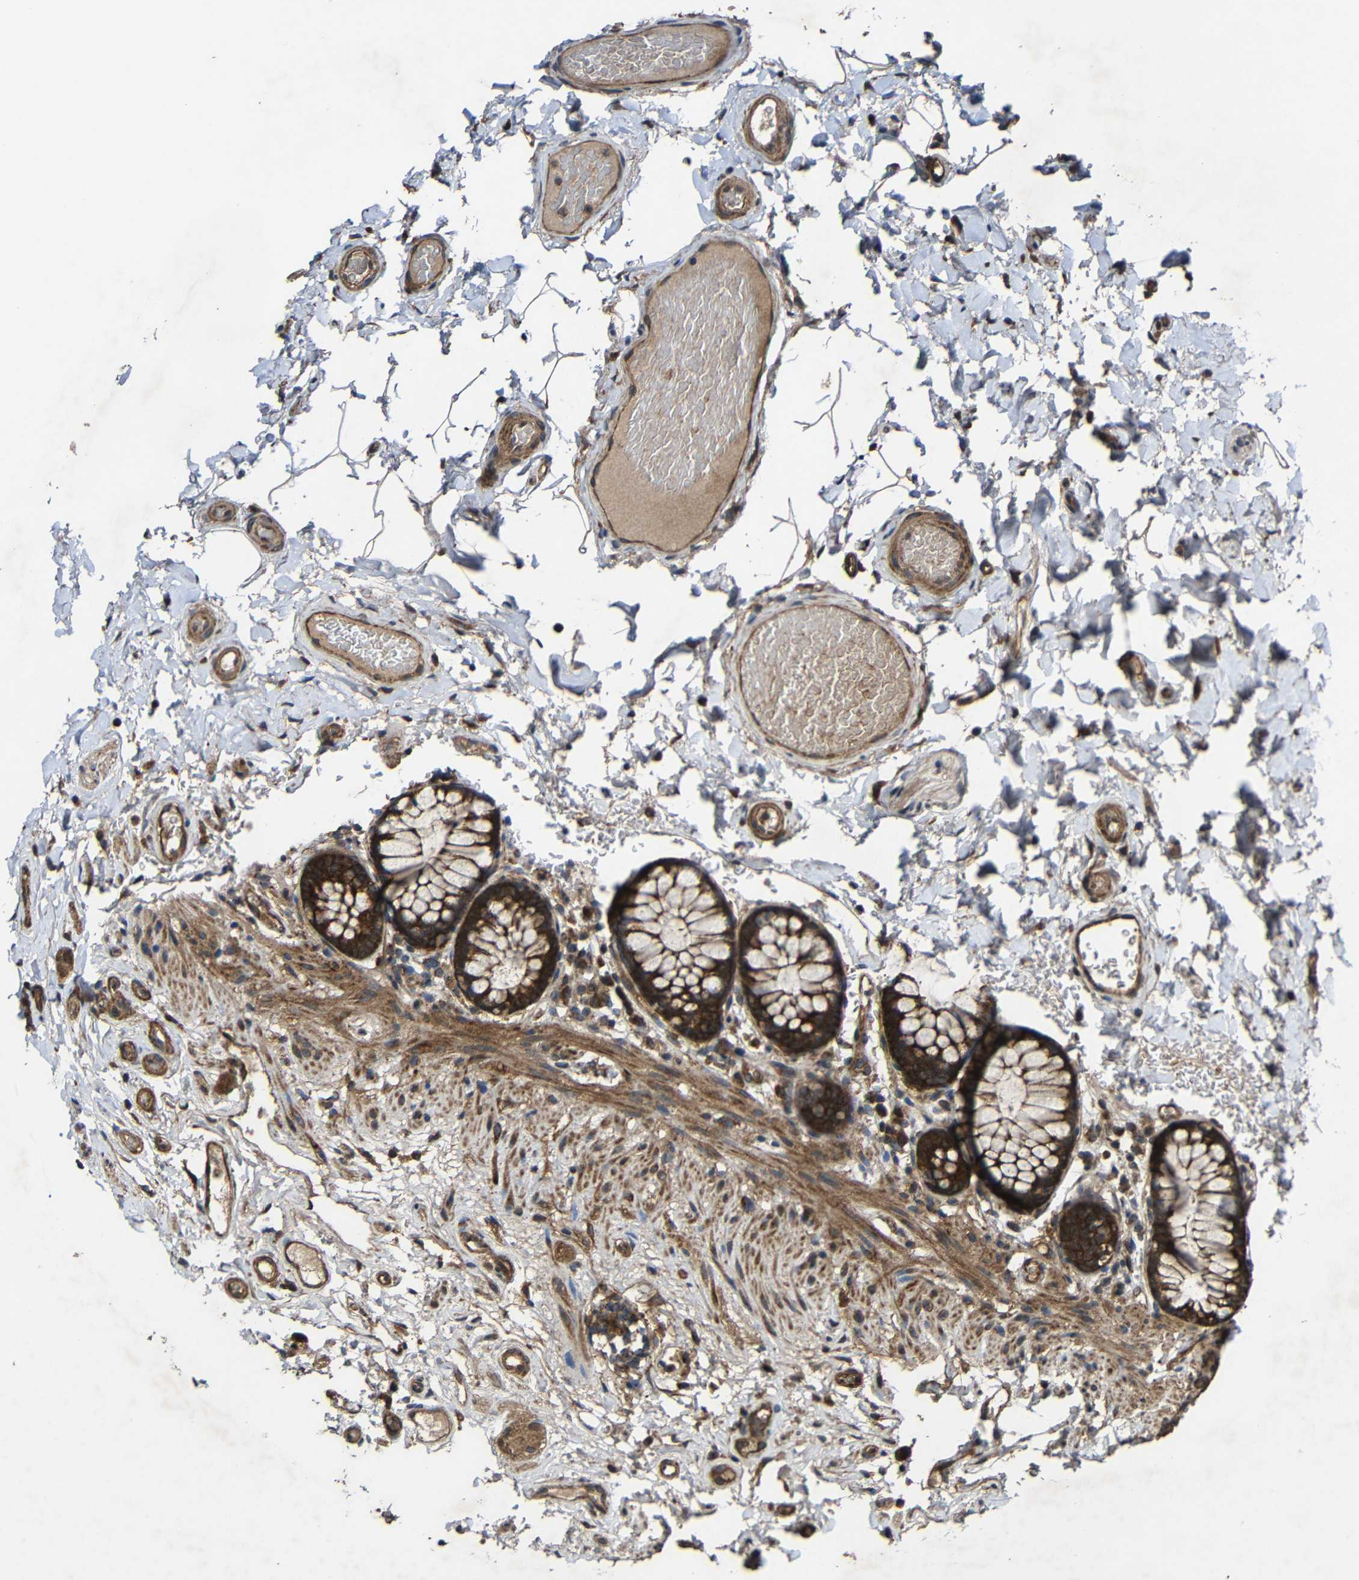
{"staining": {"intensity": "moderate", "quantity": ">75%", "location": "cytoplasmic/membranous"}, "tissue": "colon", "cell_type": "Endothelial cells", "image_type": "normal", "snomed": [{"axis": "morphology", "description": "Normal tissue, NOS"}, {"axis": "topography", "description": "Colon"}], "caption": "Colon stained with immunohistochemistry exhibits moderate cytoplasmic/membranous staining in about >75% of endothelial cells. The staining was performed using DAB (3,3'-diaminobenzidine), with brown indicating positive protein expression. Nuclei are stained blue with hematoxylin.", "gene": "C1GALT1", "patient": {"sex": "female", "age": 80}}